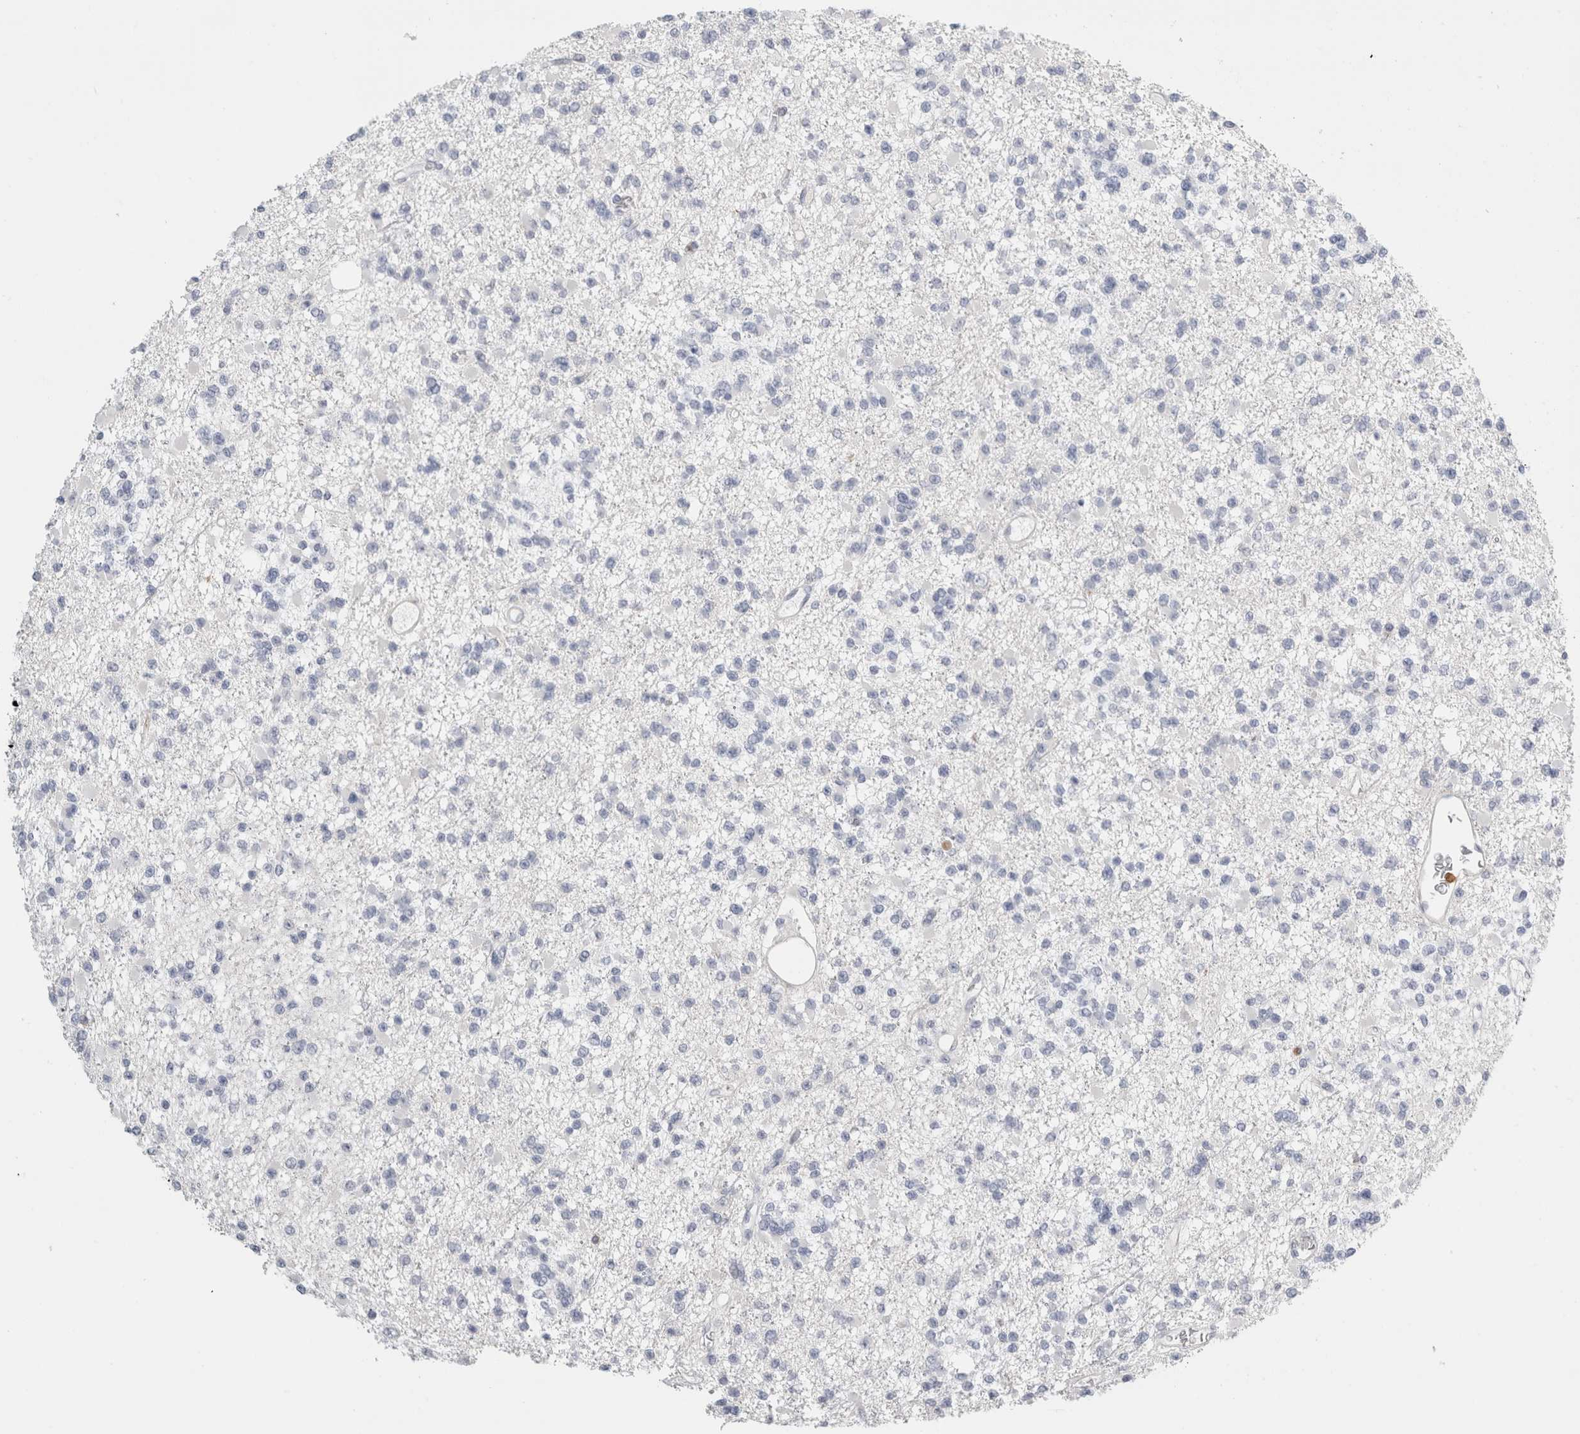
{"staining": {"intensity": "negative", "quantity": "none", "location": "none"}, "tissue": "glioma", "cell_type": "Tumor cells", "image_type": "cancer", "snomed": [{"axis": "morphology", "description": "Glioma, malignant, Low grade"}, {"axis": "topography", "description": "Brain"}], "caption": "A photomicrograph of malignant glioma (low-grade) stained for a protein displays no brown staining in tumor cells. The staining is performed using DAB brown chromogen with nuclei counter-stained in using hematoxylin.", "gene": "P2RY2", "patient": {"sex": "female", "age": 22}}